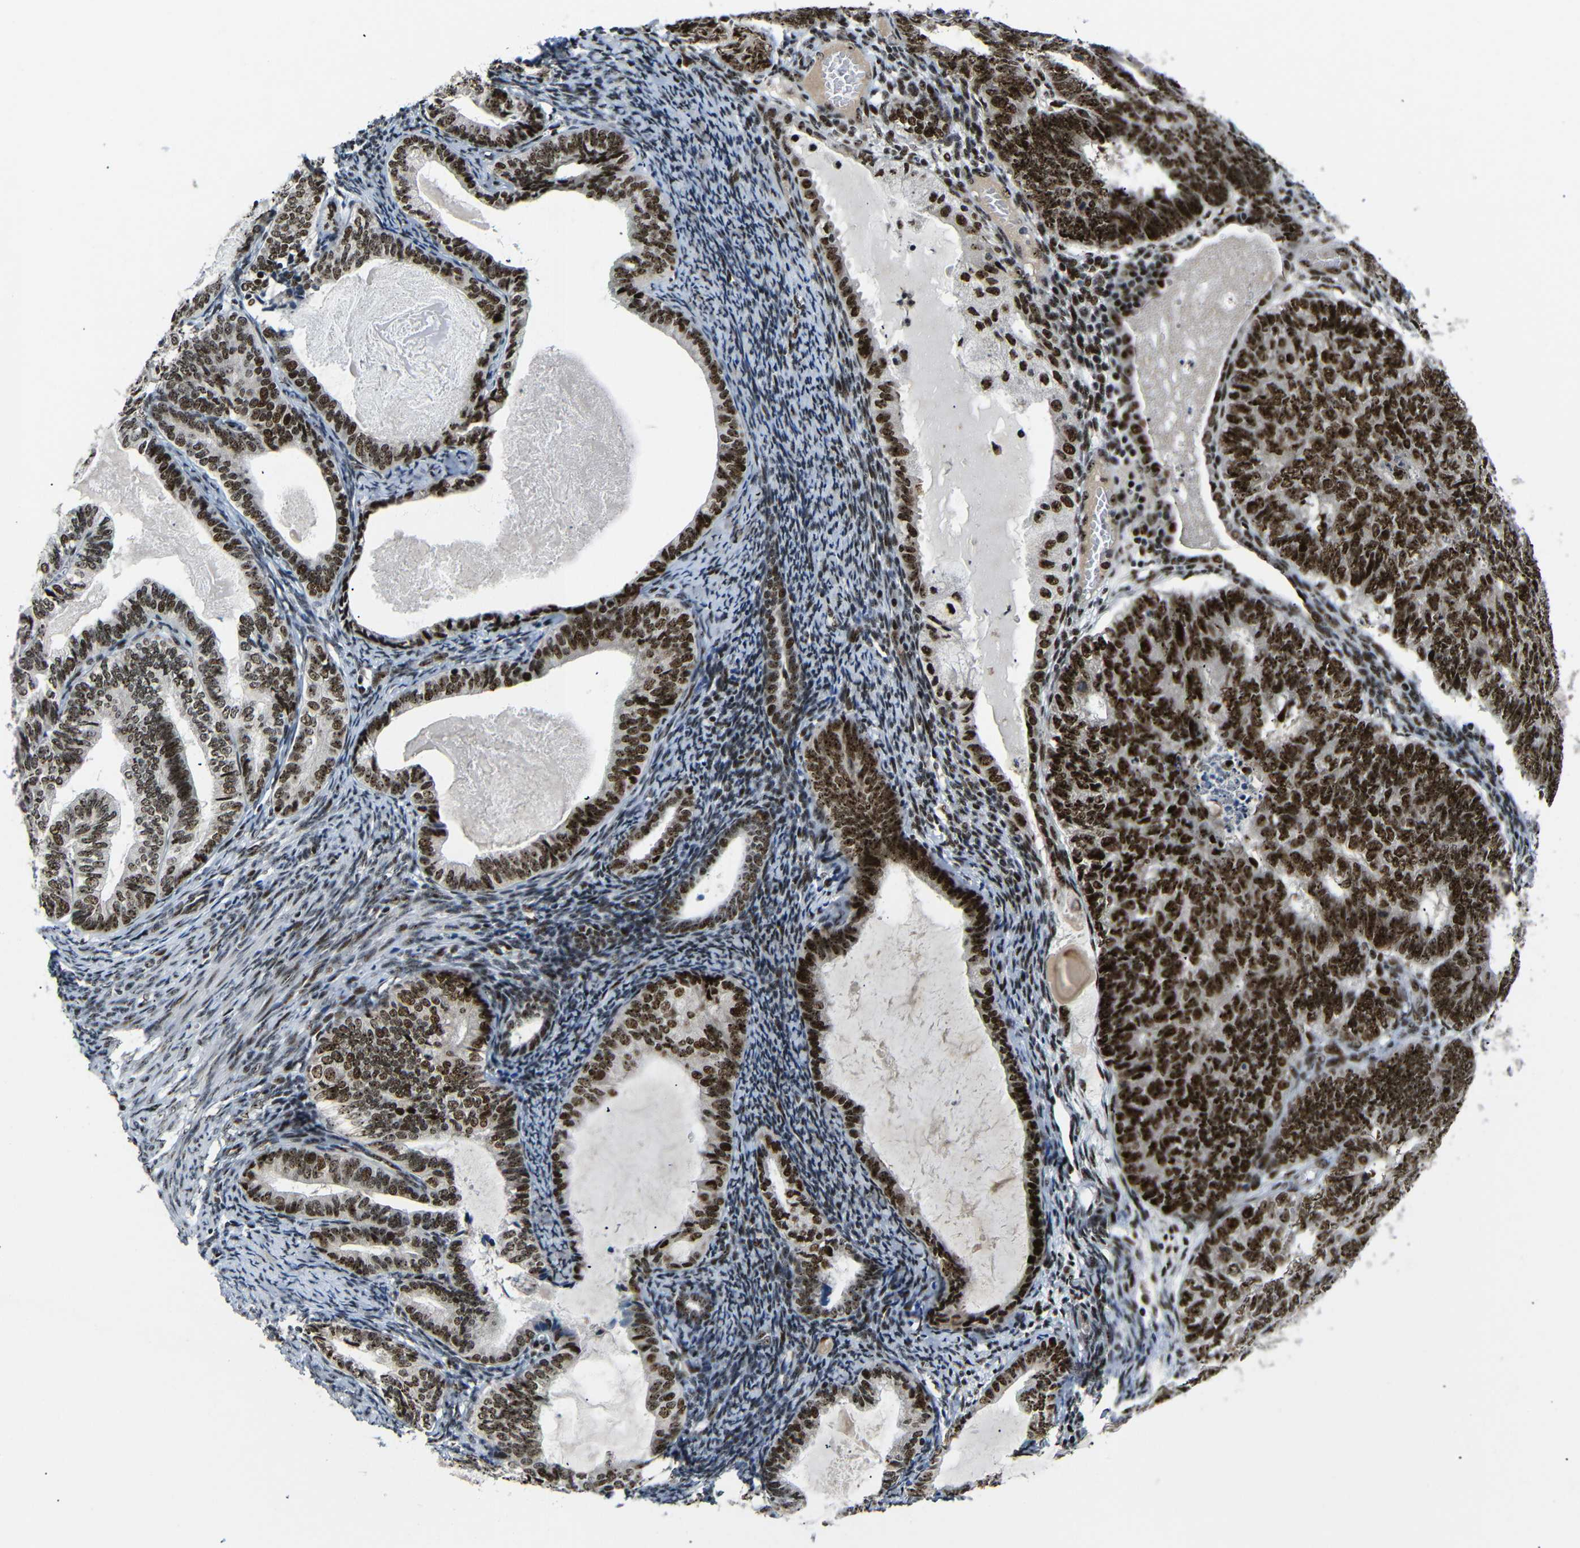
{"staining": {"intensity": "strong", "quantity": ">75%", "location": "nuclear"}, "tissue": "endometrial cancer", "cell_type": "Tumor cells", "image_type": "cancer", "snomed": [{"axis": "morphology", "description": "Adenocarcinoma, NOS"}, {"axis": "topography", "description": "Uterus"}], "caption": "A histopathology image showing strong nuclear expression in approximately >75% of tumor cells in endometrial adenocarcinoma, as visualized by brown immunohistochemical staining.", "gene": "SETDB2", "patient": {"sex": "female", "age": 60}}